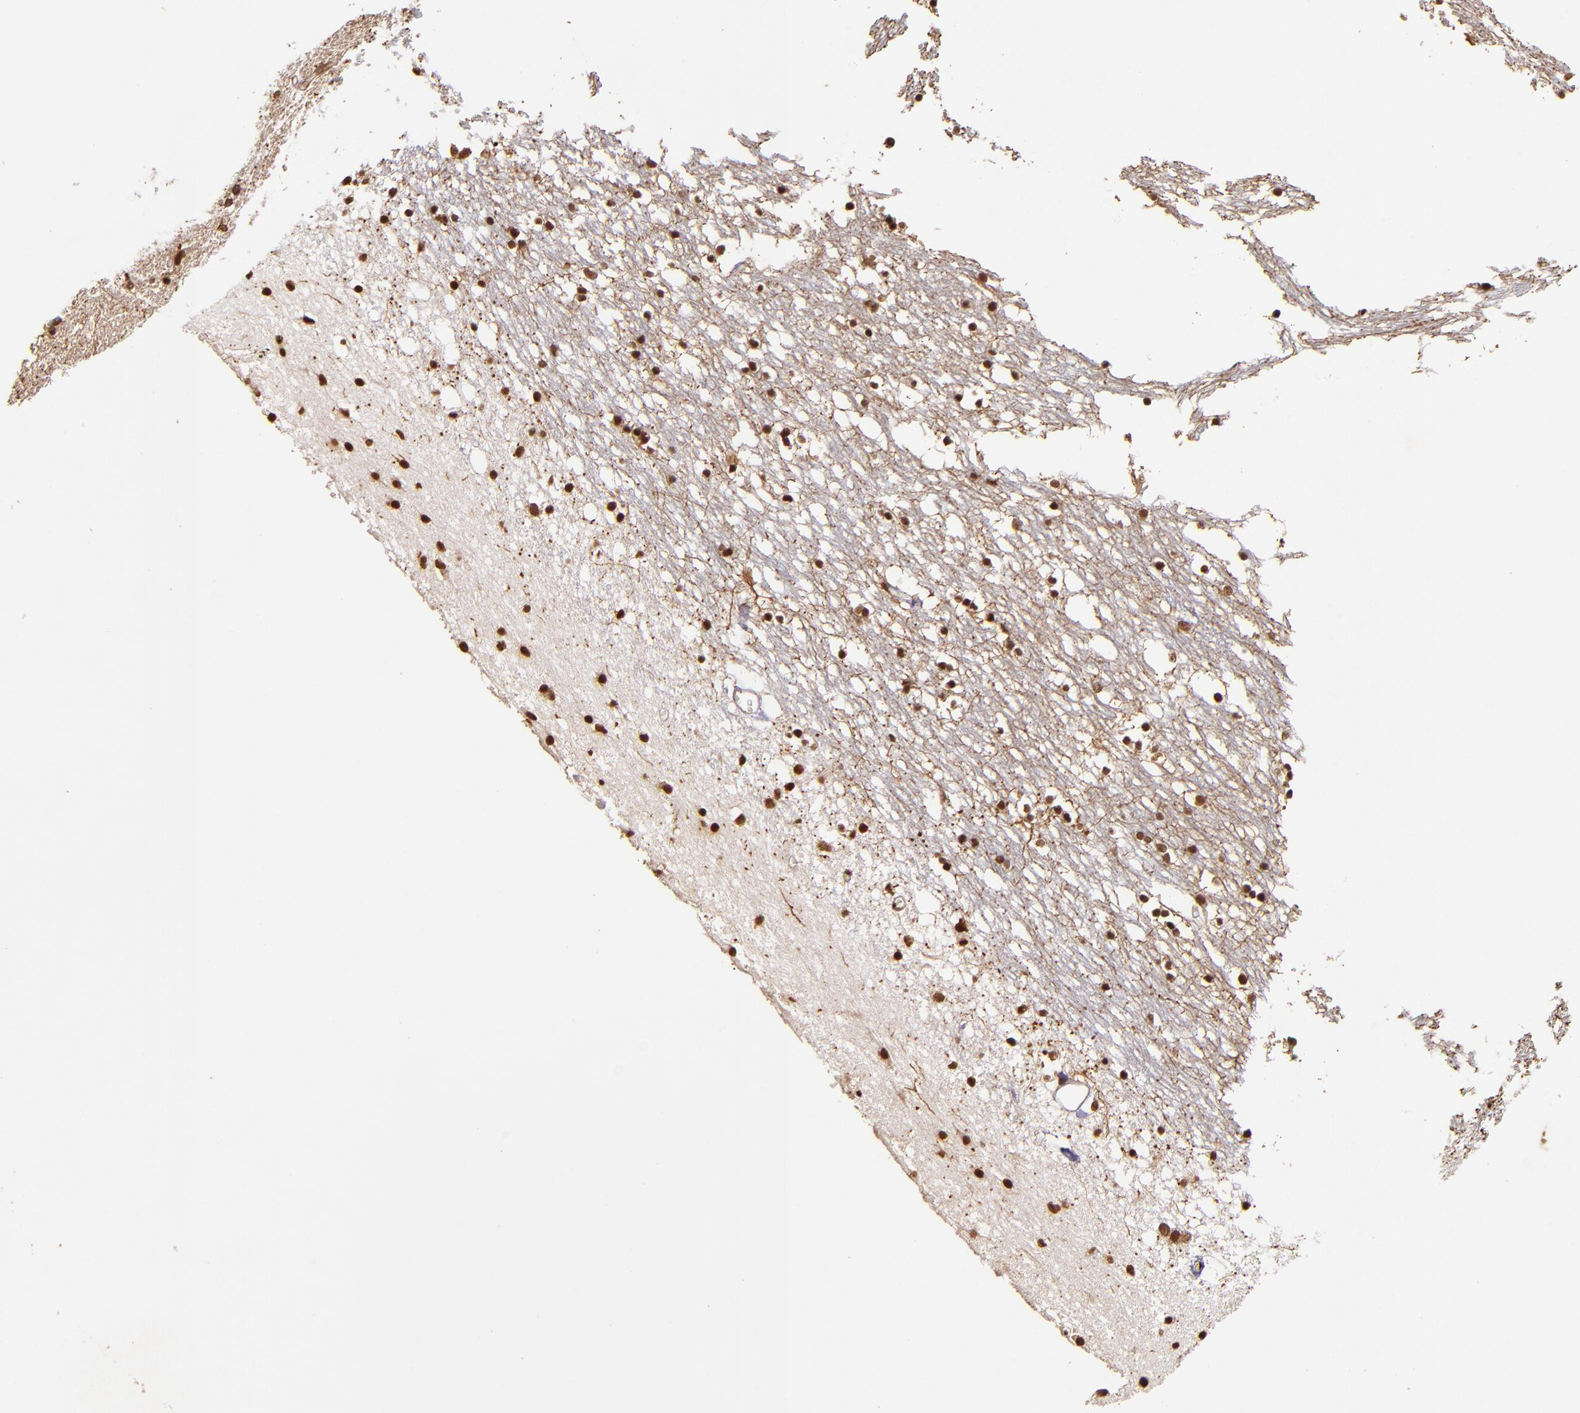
{"staining": {"intensity": "negative", "quantity": "none", "location": "none"}, "tissue": "caudate", "cell_type": "Glial cells", "image_type": "normal", "snomed": [{"axis": "morphology", "description": "Normal tissue, NOS"}, {"axis": "topography", "description": "Lateral ventricle wall"}], "caption": "IHC of unremarkable human caudate displays no expression in glial cells. (Immunohistochemistry, brightfield microscopy, high magnification).", "gene": "CUL3", "patient": {"sex": "male", "age": 45}}